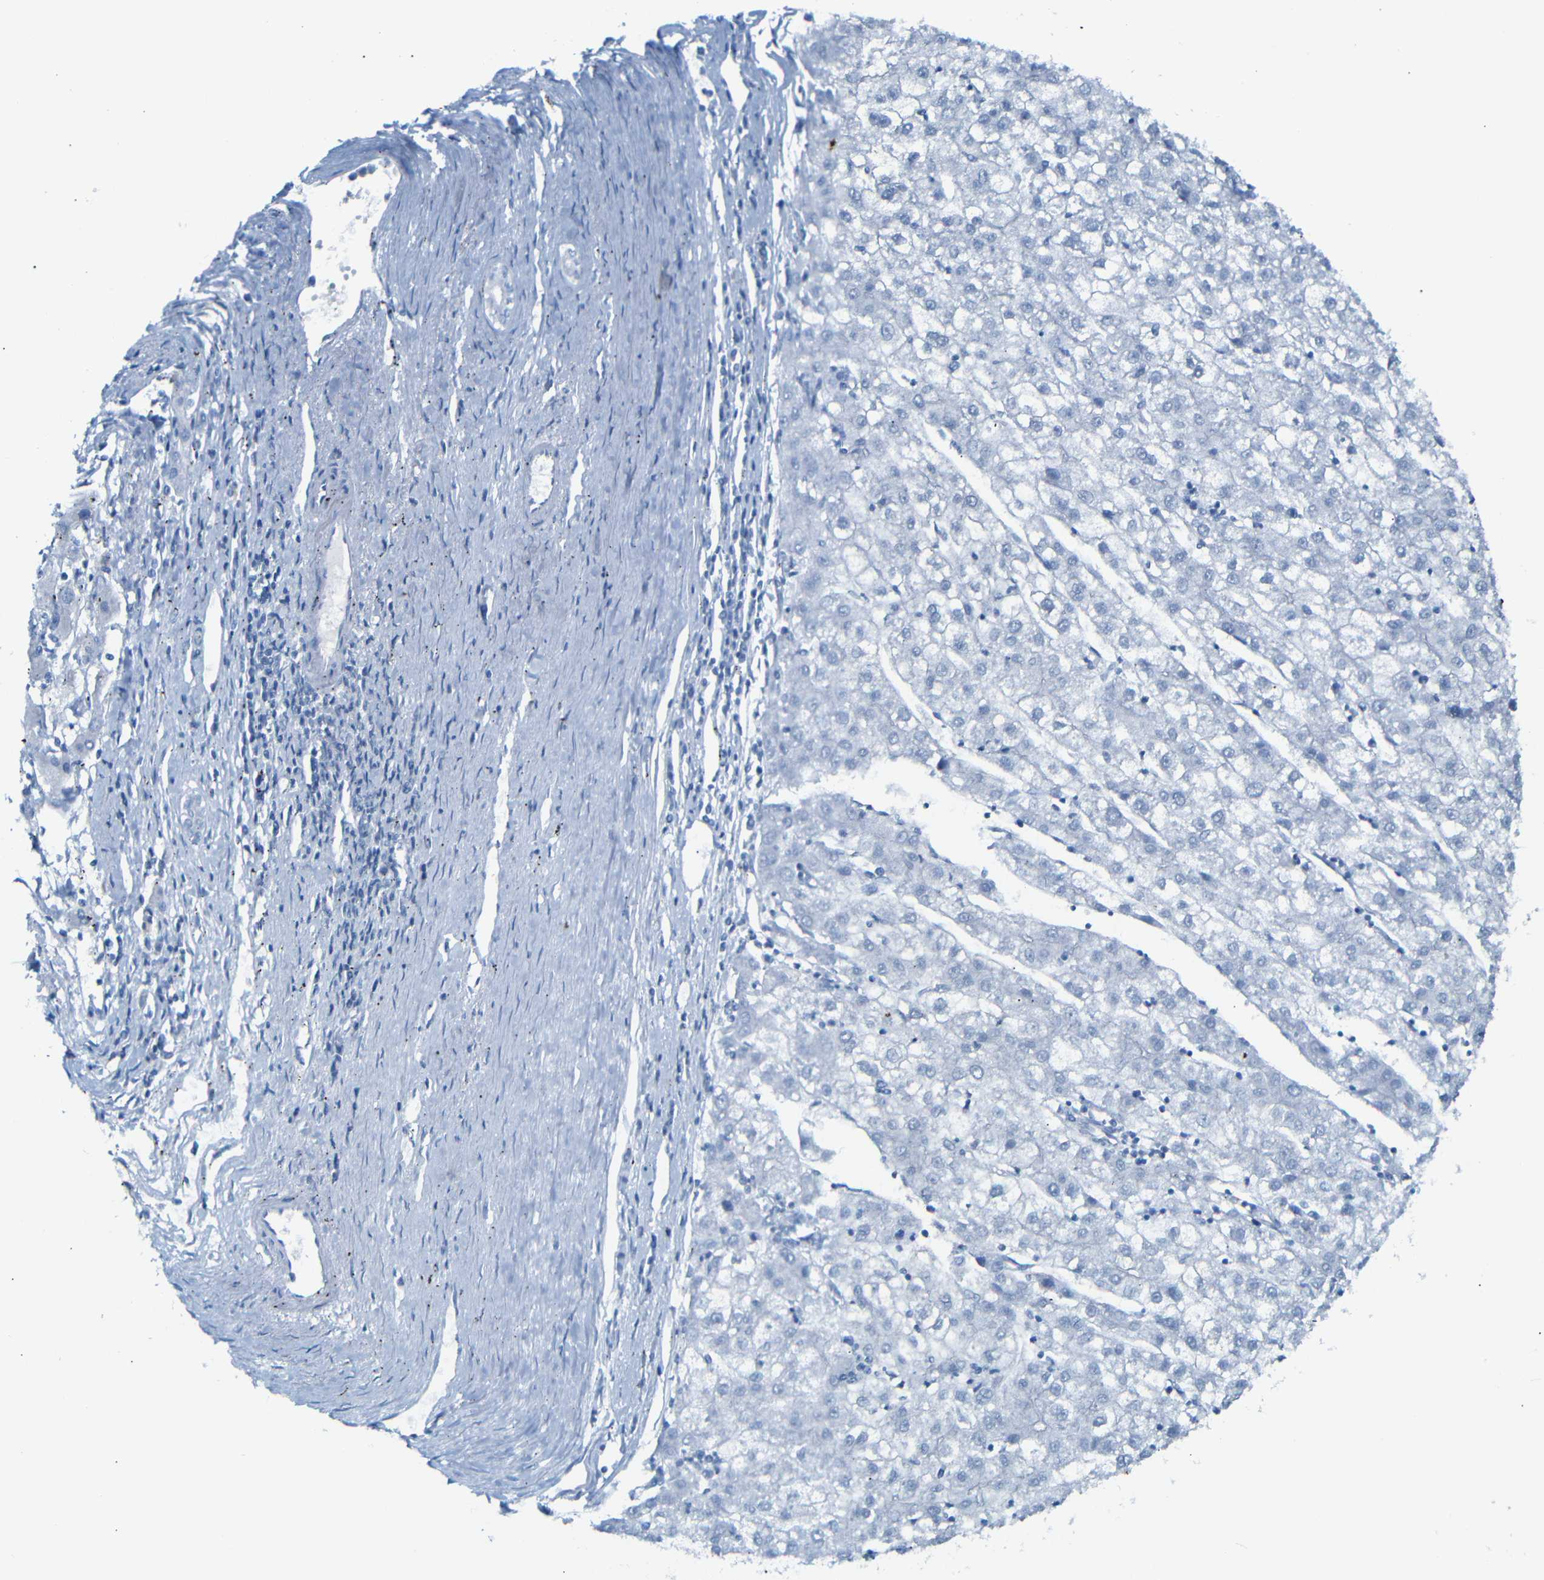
{"staining": {"intensity": "negative", "quantity": "none", "location": "none"}, "tissue": "liver cancer", "cell_type": "Tumor cells", "image_type": "cancer", "snomed": [{"axis": "morphology", "description": "Carcinoma, Hepatocellular, NOS"}, {"axis": "topography", "description": "Liver"}], "caption": "An IHC photomicrograph of liver hepatocellular carcinoma is shown. There is no staining in tumor cells of liver hepatocellular carcinoma.", "gene": "FCRL1", "patient": {"sex": "male", "age": 72}}